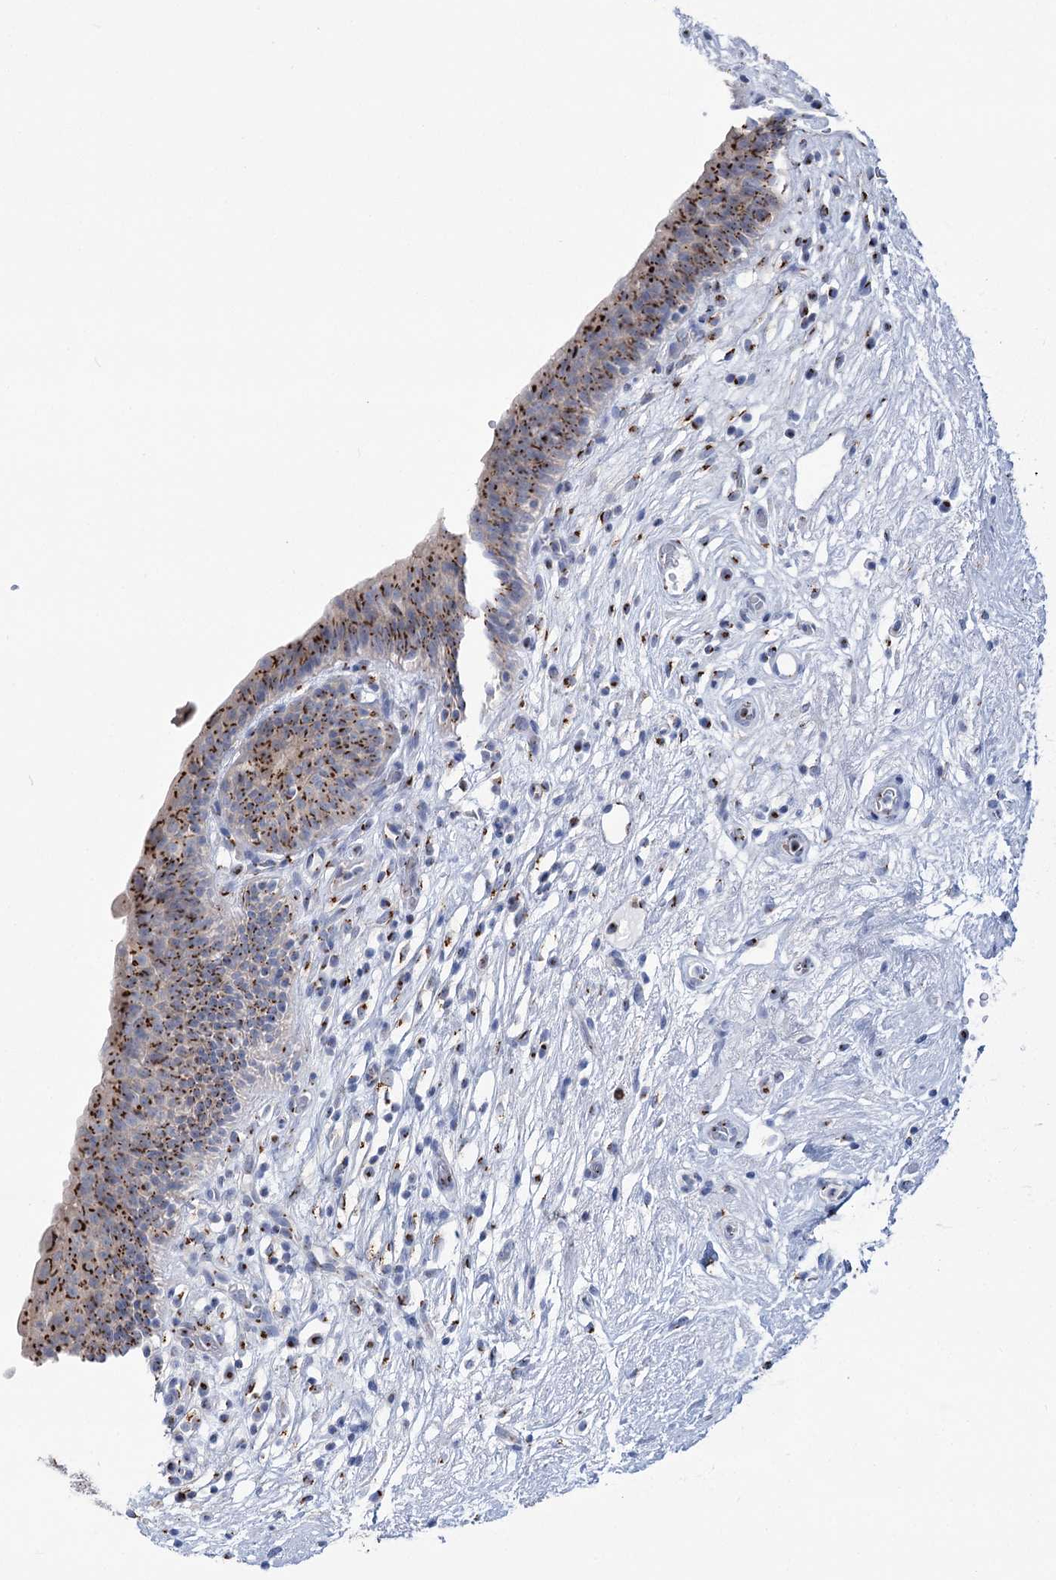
{"staining": {"intensity": "strong", "quantity": ">75%", "location": "cytoplasmic/membranous"}, "tissue": "urinary bladder", "cell_type": "Urothelial cells", "image_type": "normal", "snomed": [{"axis": "morphology", "description": "Normal tissue, NOS"}, {"axis": "topography", "description": "Urinary bladder"}], "caption": "Strong cytoplasmic/membranous expression for a protein is present in approximately >75% of urothelial cells of benign urinary bladder using immunohistochemistry (IHC).", "gene": "TMEM165", "patient": {"sex": "male", "age": 83}}